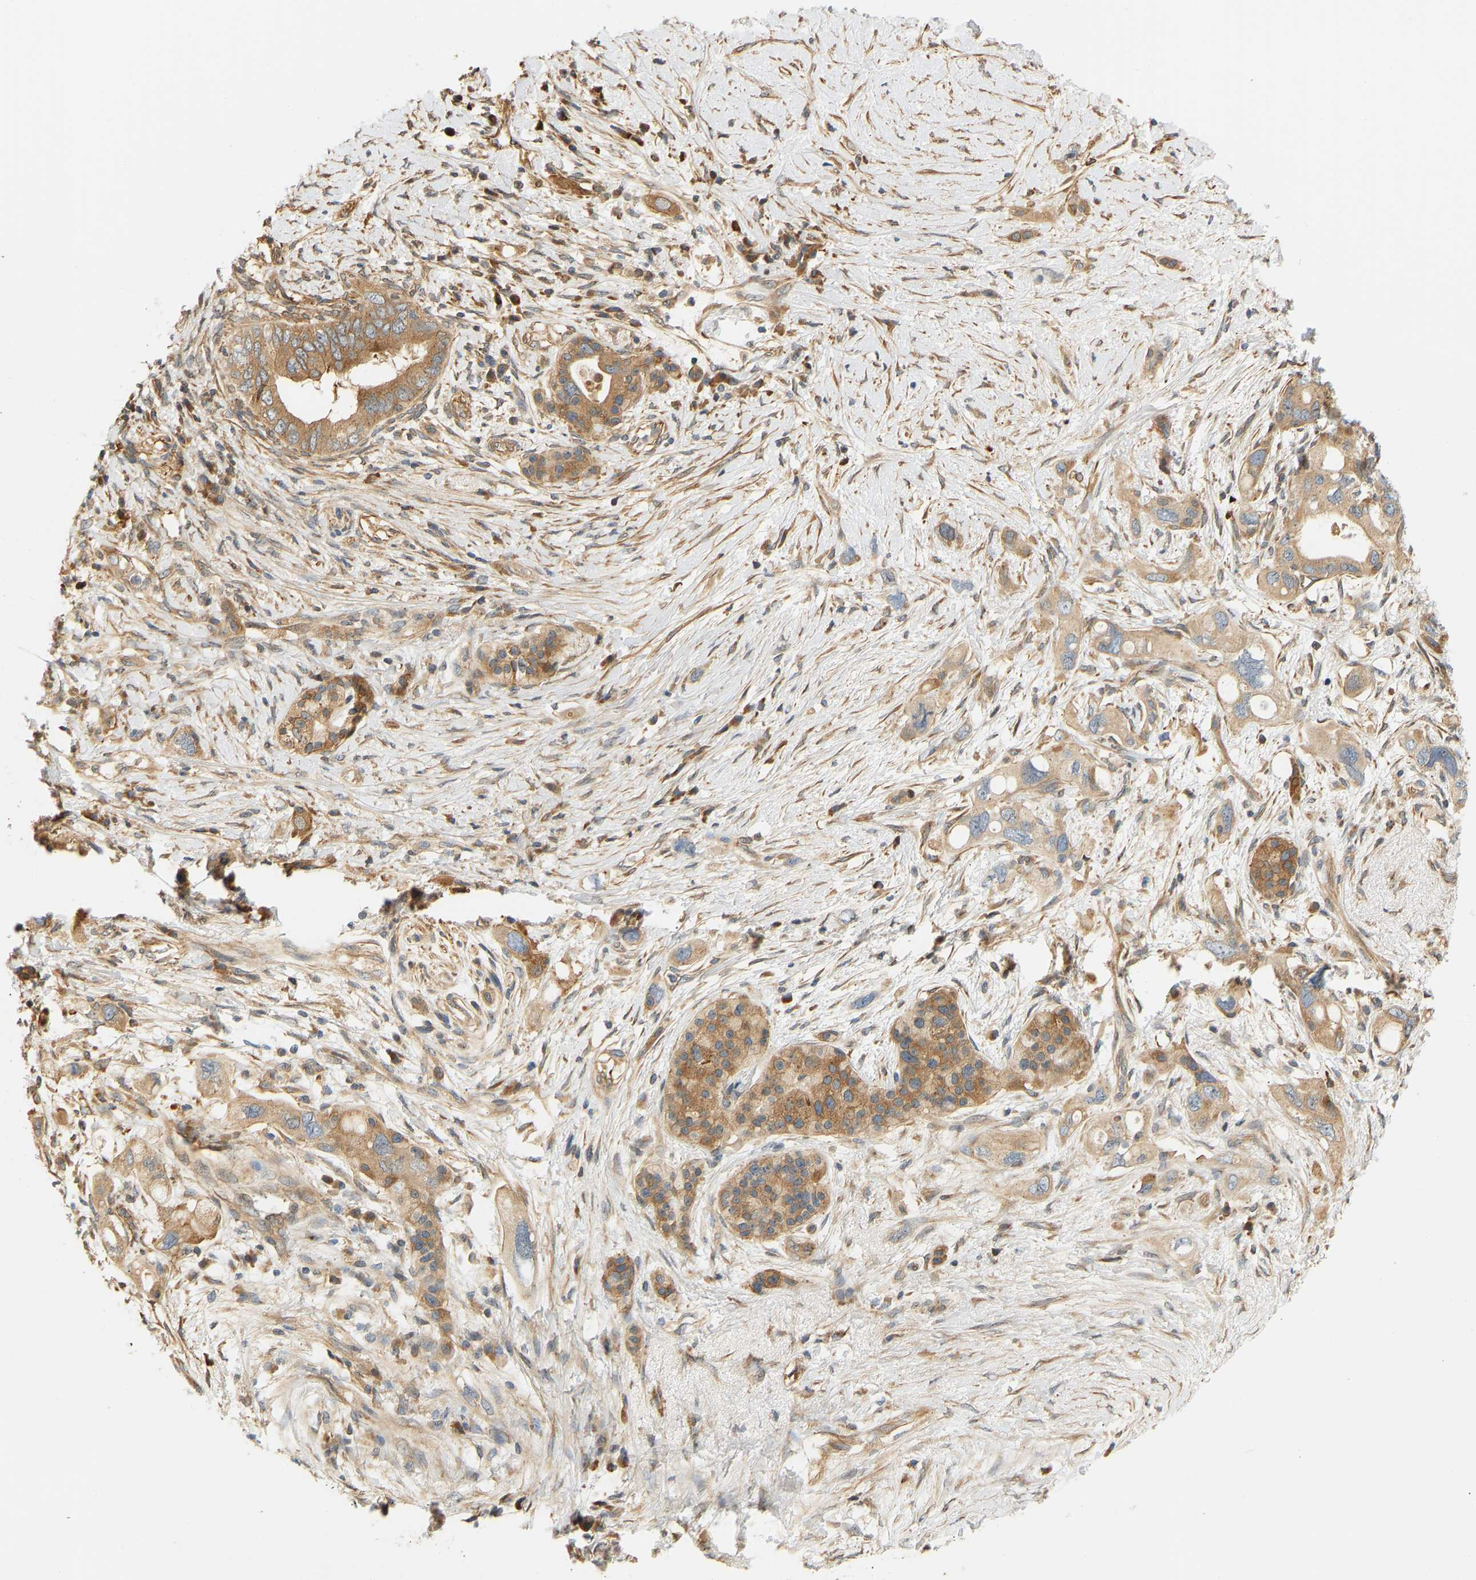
{"staining": {"intensity": "moderate", "quantity": ">75%", "location": "cytoplasmic/membranous"}, "tissue": "pancreatic cancer", "cell_type": "Tumor cells", "image_type": "cancer", "snomed": [{"axis": "morphology", "description": "Adenocarcinoma, NOS"}, {"axis": "topography", "description": "Pancreas"}], "caption": "Moderate cytoplasmic/membranous staining is appreciated in about >75% of tumor cells in pancreatic cancer. Using DAB (brown) and hematoxylin (blue) stains, captured at high magnification using brightfield microscopy.", "gene": "CEP57", "patient": {"sex": "female", "age": 56}}